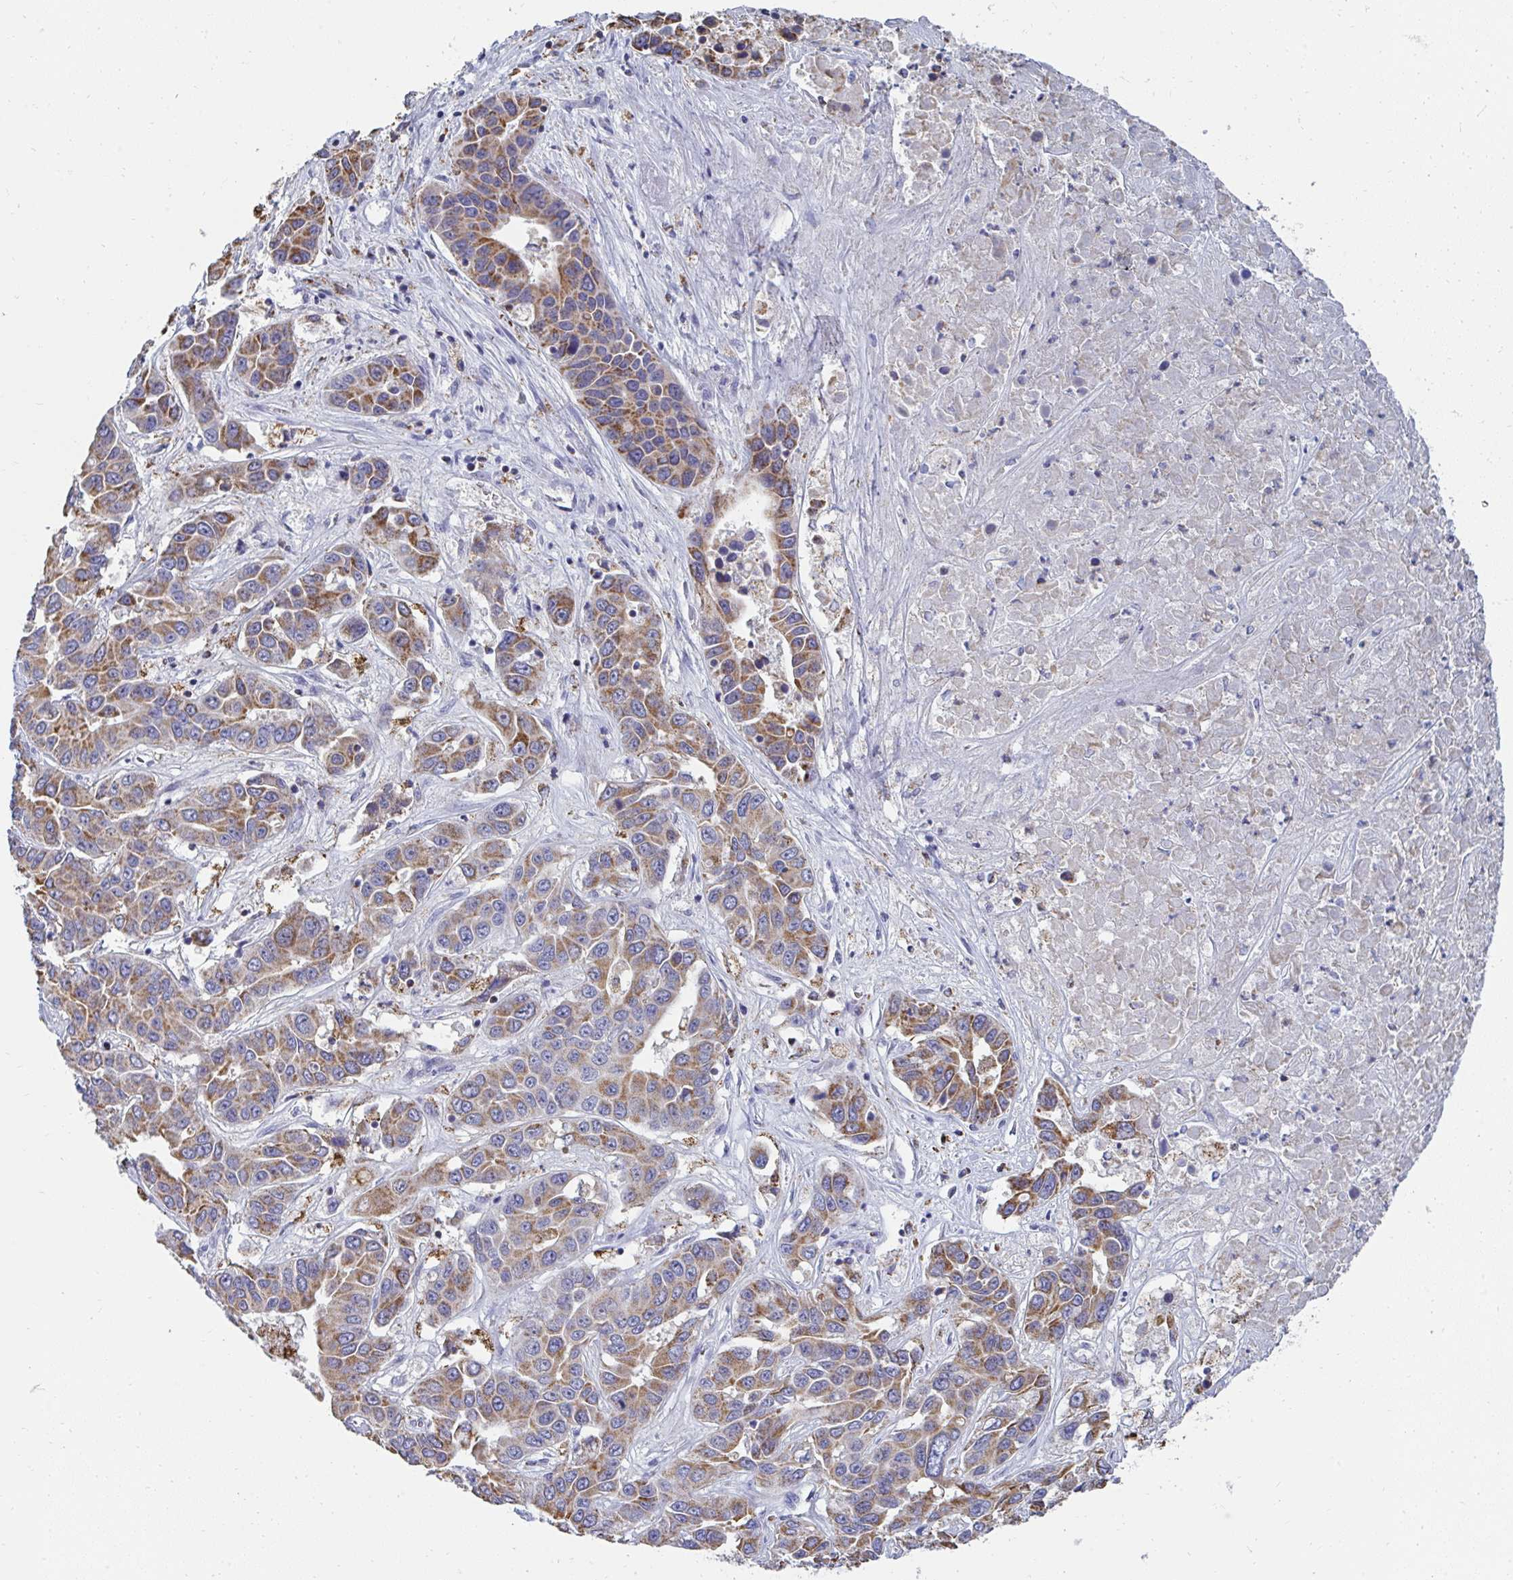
{"staining": {"intensity": "moderate", "quantity": ">75%", "location": "cytoplasmic/membranous"}, "tissue": "liver cancer", "cell_type": "Tumor cells", "image_type": "cancer", "snomed": [{"axis": "morphology", "description": "Cholangiocarcinoma"}, {"axis": "topography", "description": "Liver"}], "caption": "The image exhibits immunohistochemical staining of liver cancer. There is moderate cytoplasmic/membranous positivity is seen in about >75% of tumor cells.", "gene": "MGAM2", "patient": {"sex": "female", "age": 52}}